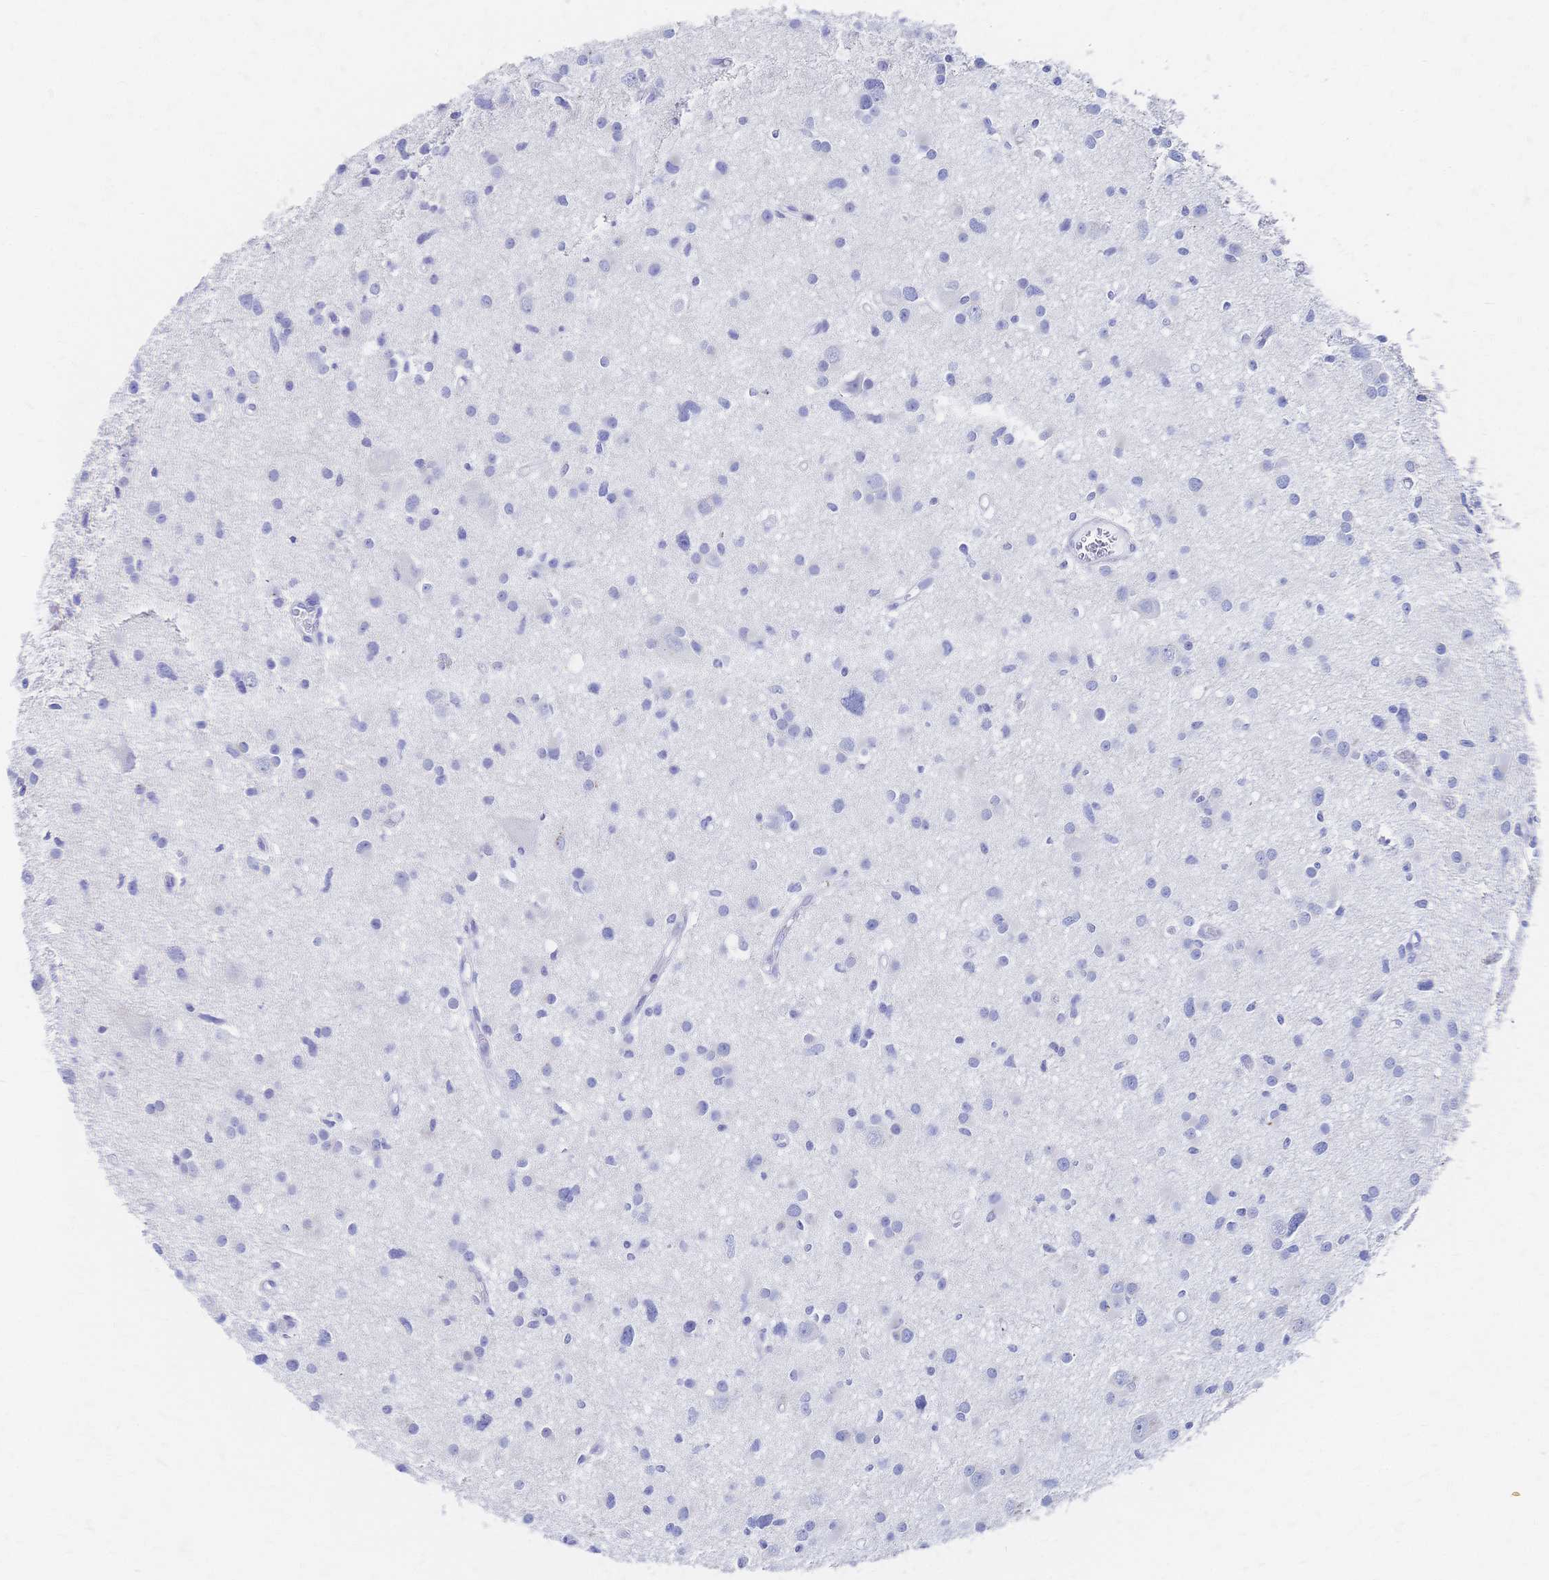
{"staining": {"intensity": "negative", "quantity": "none", "location": "none"}, "tissue": "glioma", "cell_type": "Tumor cells", "image_type": "cancer", "snomed": [{"axis": "morphology", "description": "Glioma, malignant, High grade"}, {"axis": "topography", "description": "Brain"}], "caption": "Malignant glioma (high-grade) stained for a protein using immunohistochemistry (IHC) displays no positivity tumor cells.", "gene": "SLC5A1", "patient": {"sex": "male", "age": 54}}